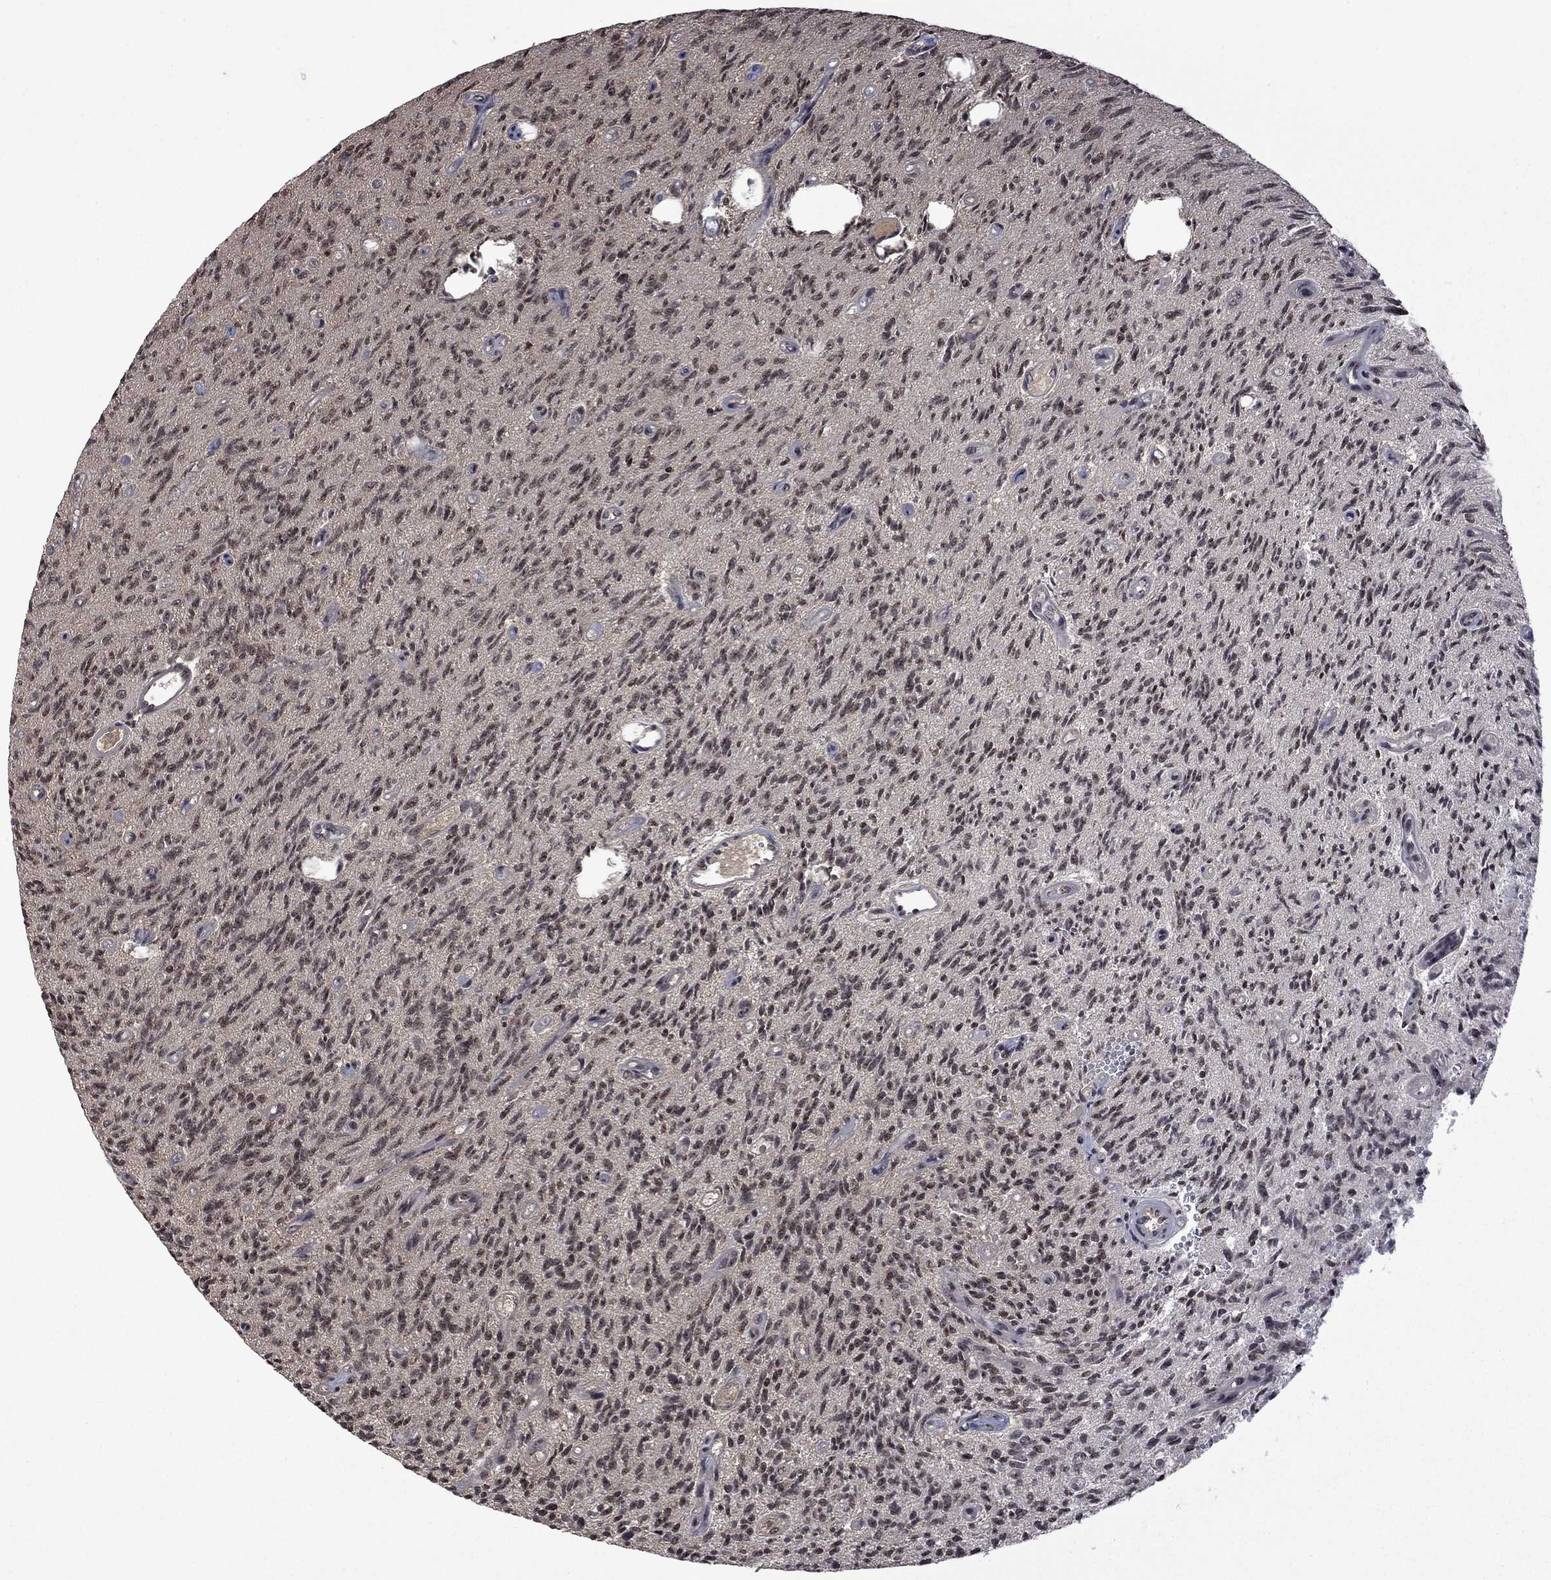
{"staining": {"intensity": "moderate", "quantity": ">75%", "location": "nuclear"}, "tissue": "glioma", "cell_type": "Tumor cells", "image_type": "cancer", "snomed": [{"axis": "morphology", "description": "Glioma, malignant, High grade"}, {"axis": "topography", "description": "Brain"}], "caption": "Malignant glioma (high-grade) stained with a protein marker shows moderate staining in tumor cells.", "gene": "FBL", "patient": {"sex": "male", "age": 64}}